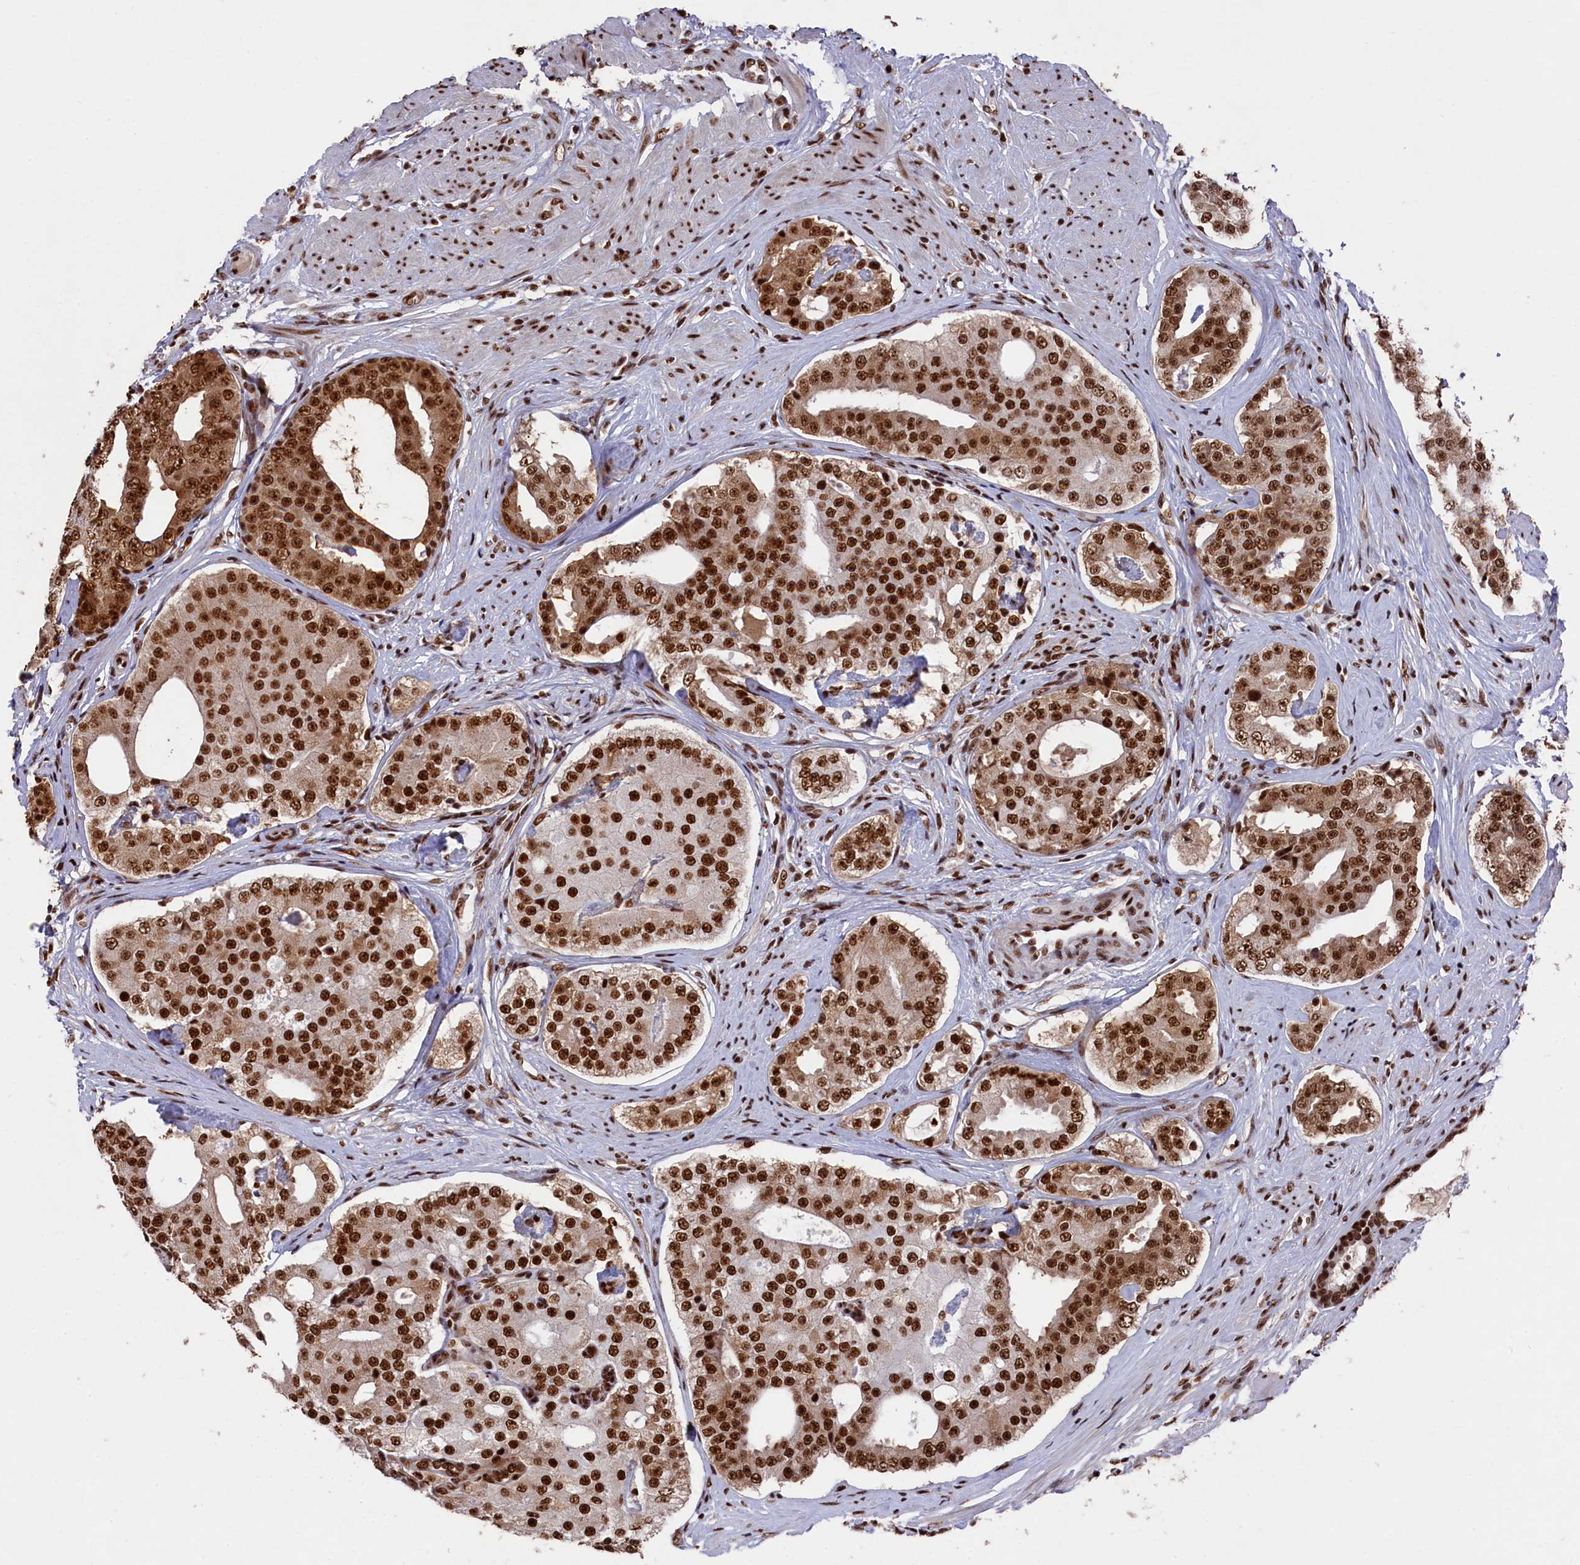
{"staining": {"intensity": "strong", "quantity": ">75%", "location": "nuclear"}, "tissue": "prostate cancer", "cell_type": "Tumor cells", "image_type": "cancer", "snomed": [{"axis": "morphology", "description": "Adenocarcinoma, High grade"}, {"axis": "topography", "description": "Prostate"}], "caption": "Brown immunohistochemical staining in human prostate high-grade adenocarcinoma shows strong nuclear positivity in about >75% of tumor cells.", "gene": "PRPF31", "patient": {"sex": "male", "age": 56}}